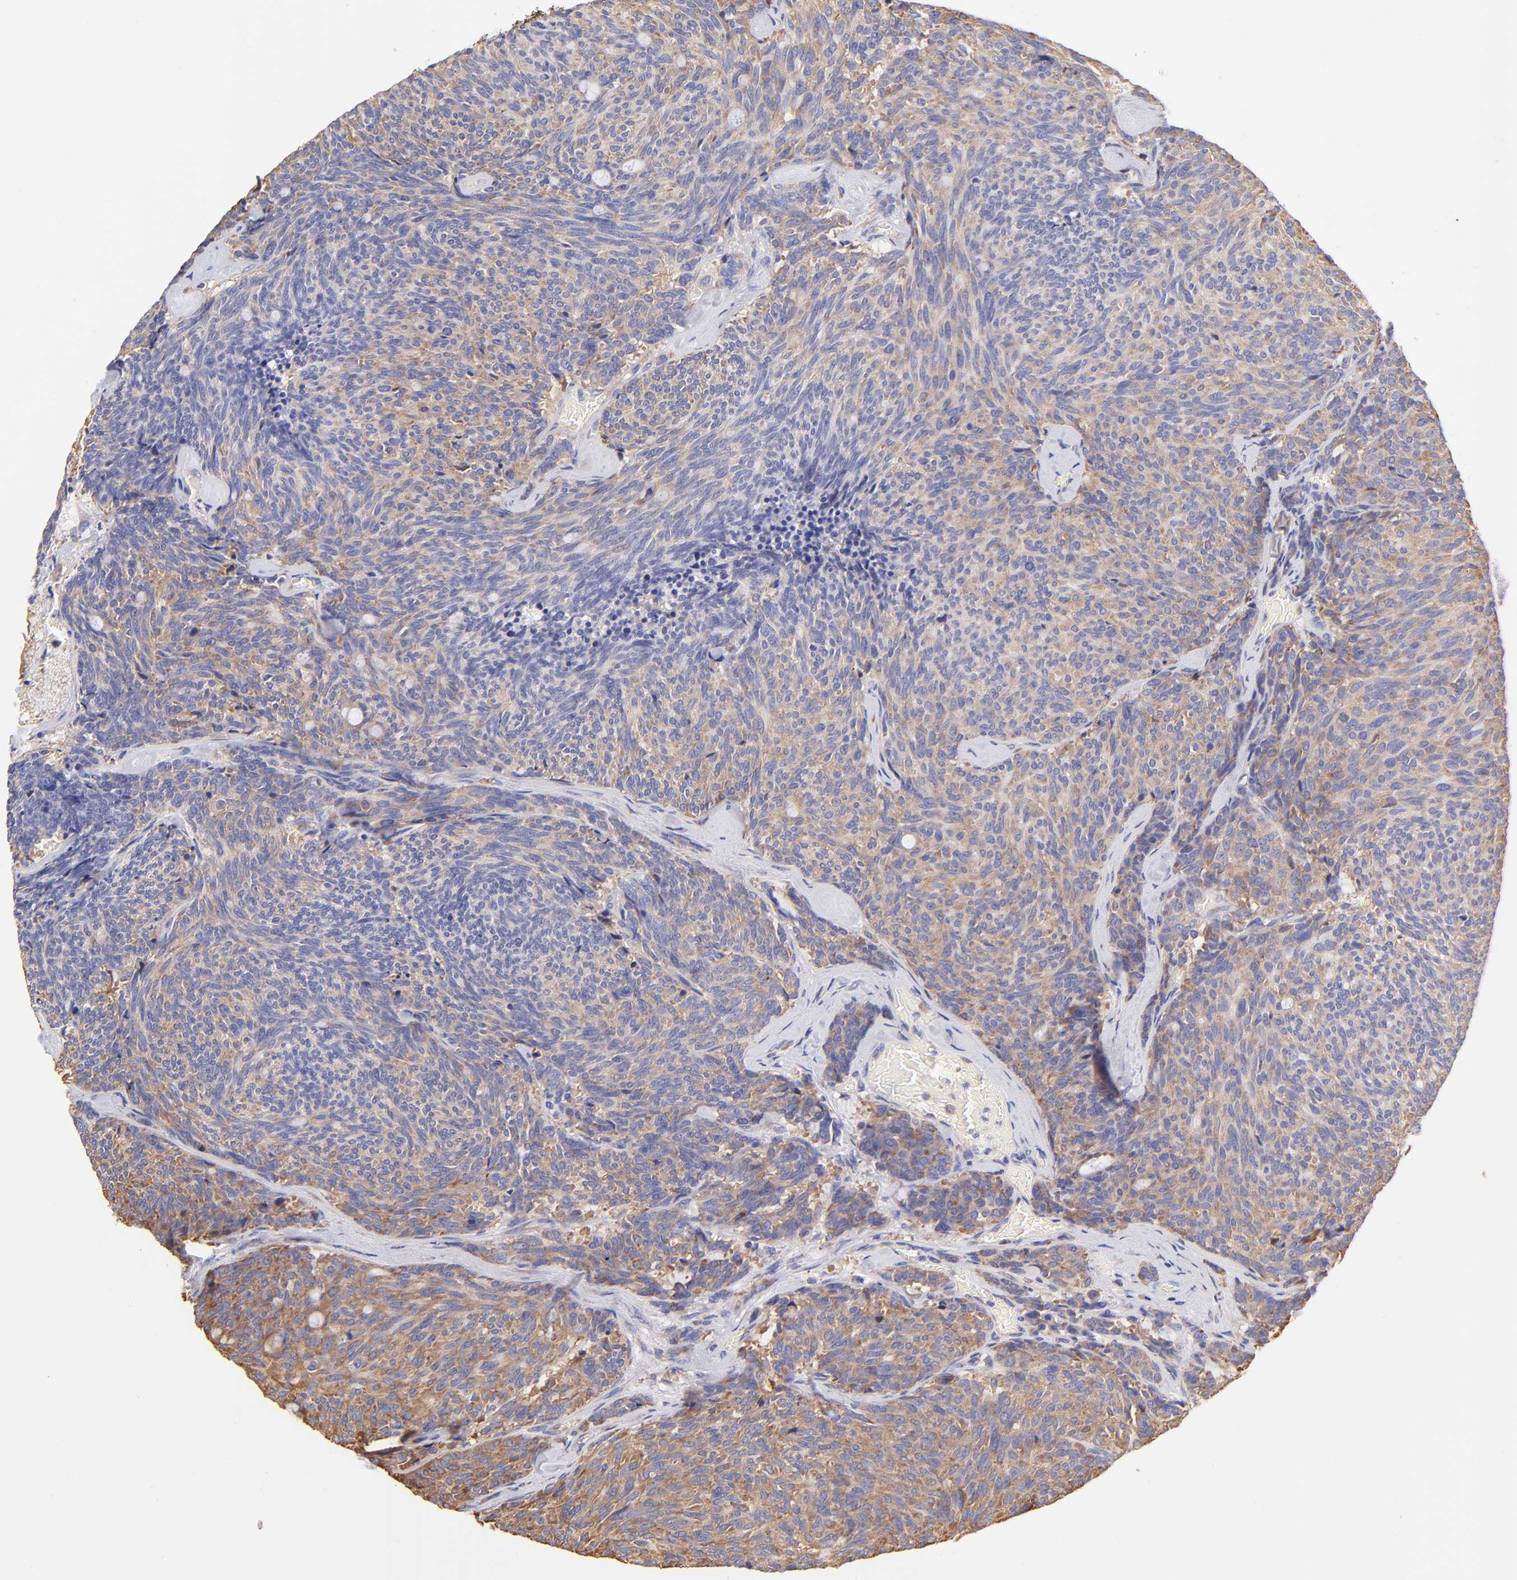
{"staining": {"intensity": "moderate", "quantity": ">75%", "location": "cytoplasmic/membranous"}, "tissue": "carcinoid", "cell_type": "Tumor cells", "image_type": "cancer", "snomed": [{"axis": "morphology", "description": "Carcinoid, malignant, NOS"}, {"axis": "topography", "description": "Pancreas"}], "caption": "Human carcinoid stained with a protein marker shows moderate staining in tumor cells.", "gene": "RPL30", "patient": {"sex": "female", "age": 54}}